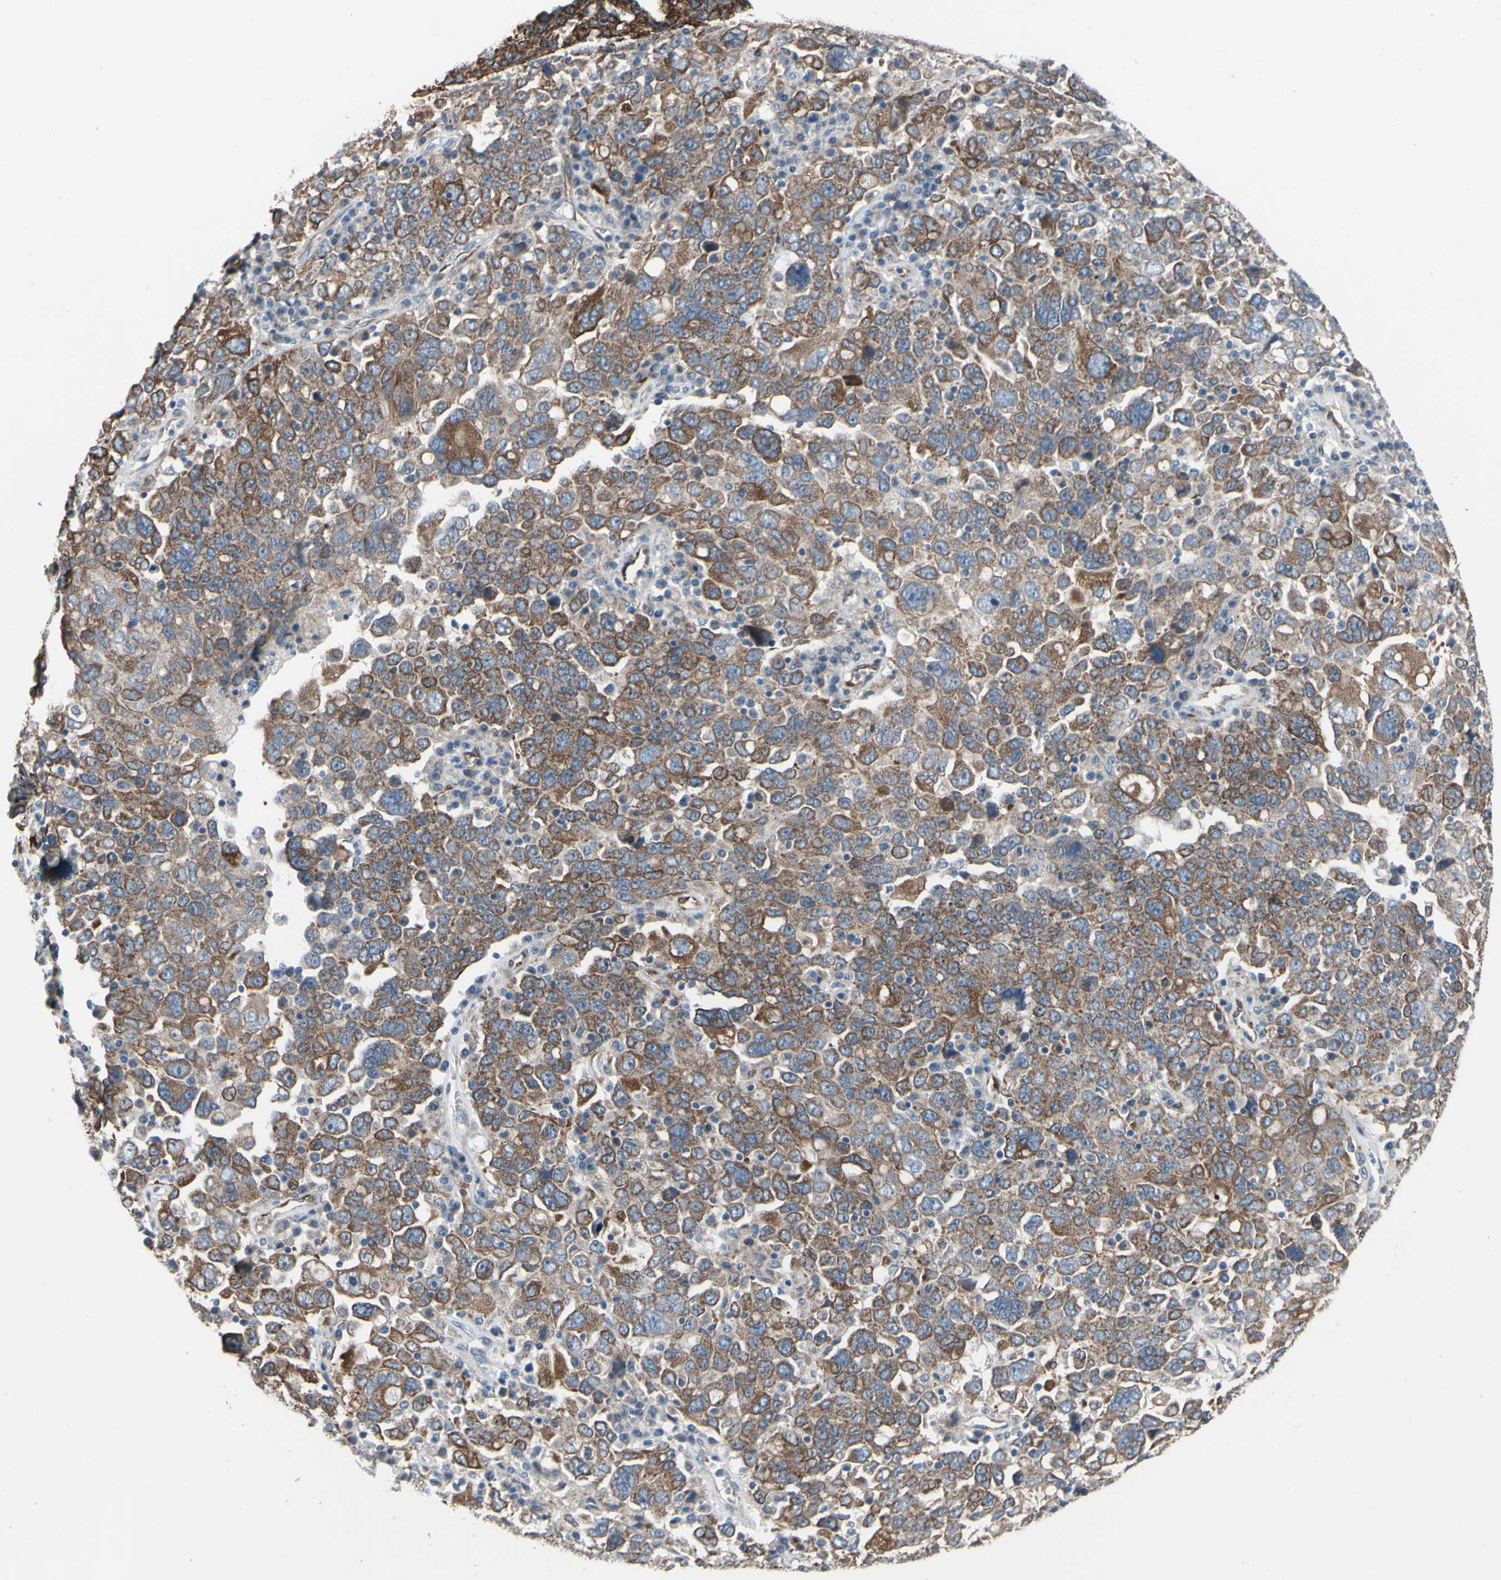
{"staining": {"intensity": "moderate", "quantity": ">75%", "location": "cytoplasmic/membranous"}, "tissue": "ovarian cancer", "cell_type": "Tumor cells", "image_type": "cancer", "snomed": [{"axis": "morphology", "description": "Carcinoma, endometroid"}, {"axis": "topography", "description": "Ovary"}], "caption": "Endometroid carcinoma (ovarian) stained for a protein (brown) exhibits moderate cytoplasmic/membranous positive staining in about >75% of tumor cells.", "gene": "GRAMD2B", "patient": {"sex": "female", "age": 62}}